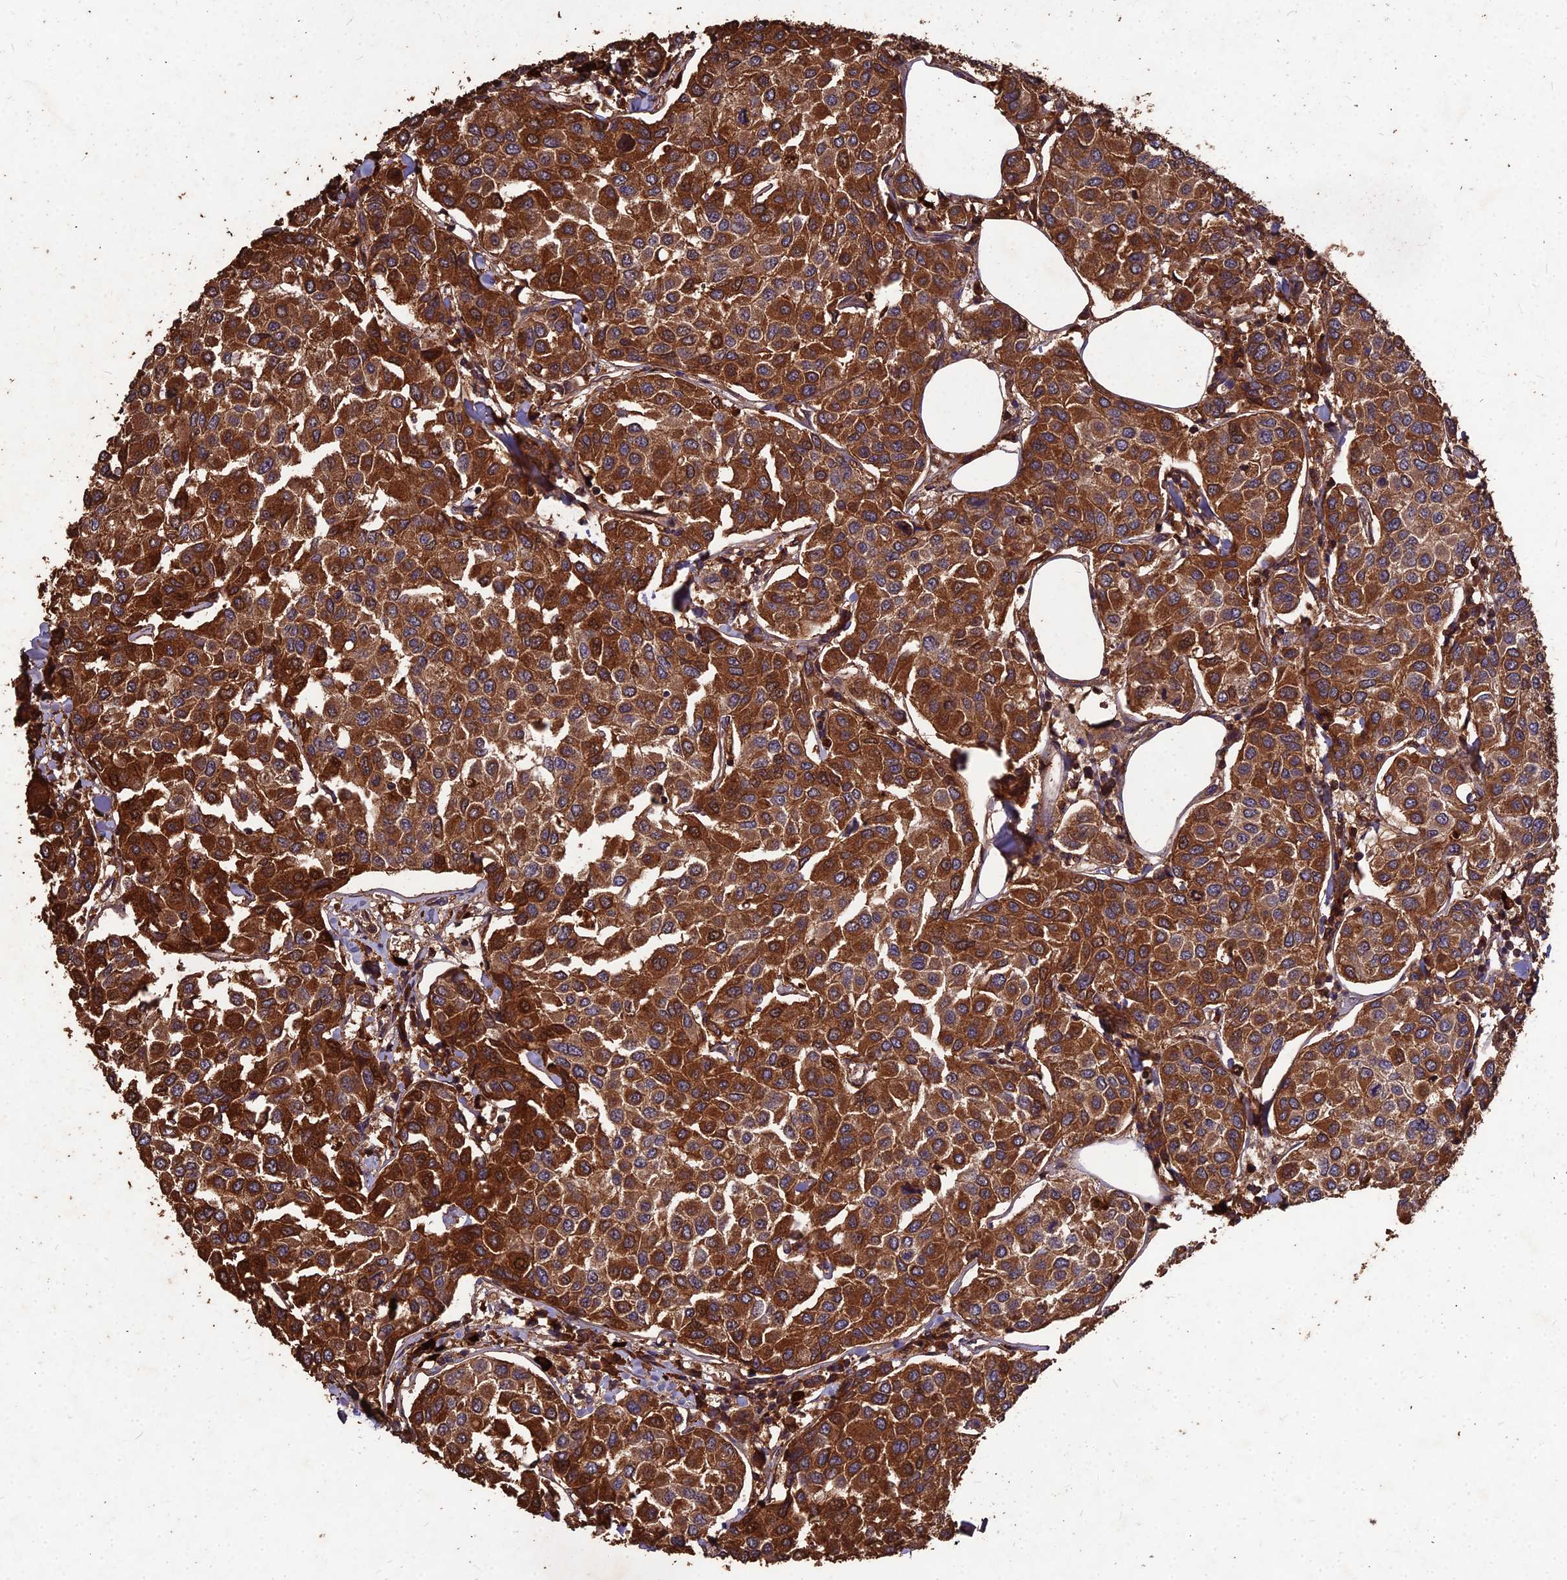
{"staining": {"intensity": "strong", "quantity": ">75%", "location": "cytoplasmic/membranous"}, "tissue": "breast cancer", "cell_type": "Tumor cells", "image_type": "cancer", "snomed": [{"axis": "morphology", "description": "Duct carcinoma"}, {"axis": "topography", "description": "Breast"}], "caption": "Breast infiltrating ductal carcinoma stained with DAB immunohistochemistry displays high levels of strong cytoplasmic/membranous staining in approximately >75% of tumor cells. The protein is stained brown, and the nuclei are stained in blue (DAB IHC with brightfield microscopy, high magnification).", "gene": "SYMPK", "patient": {"sex": "female", "age": 55}}